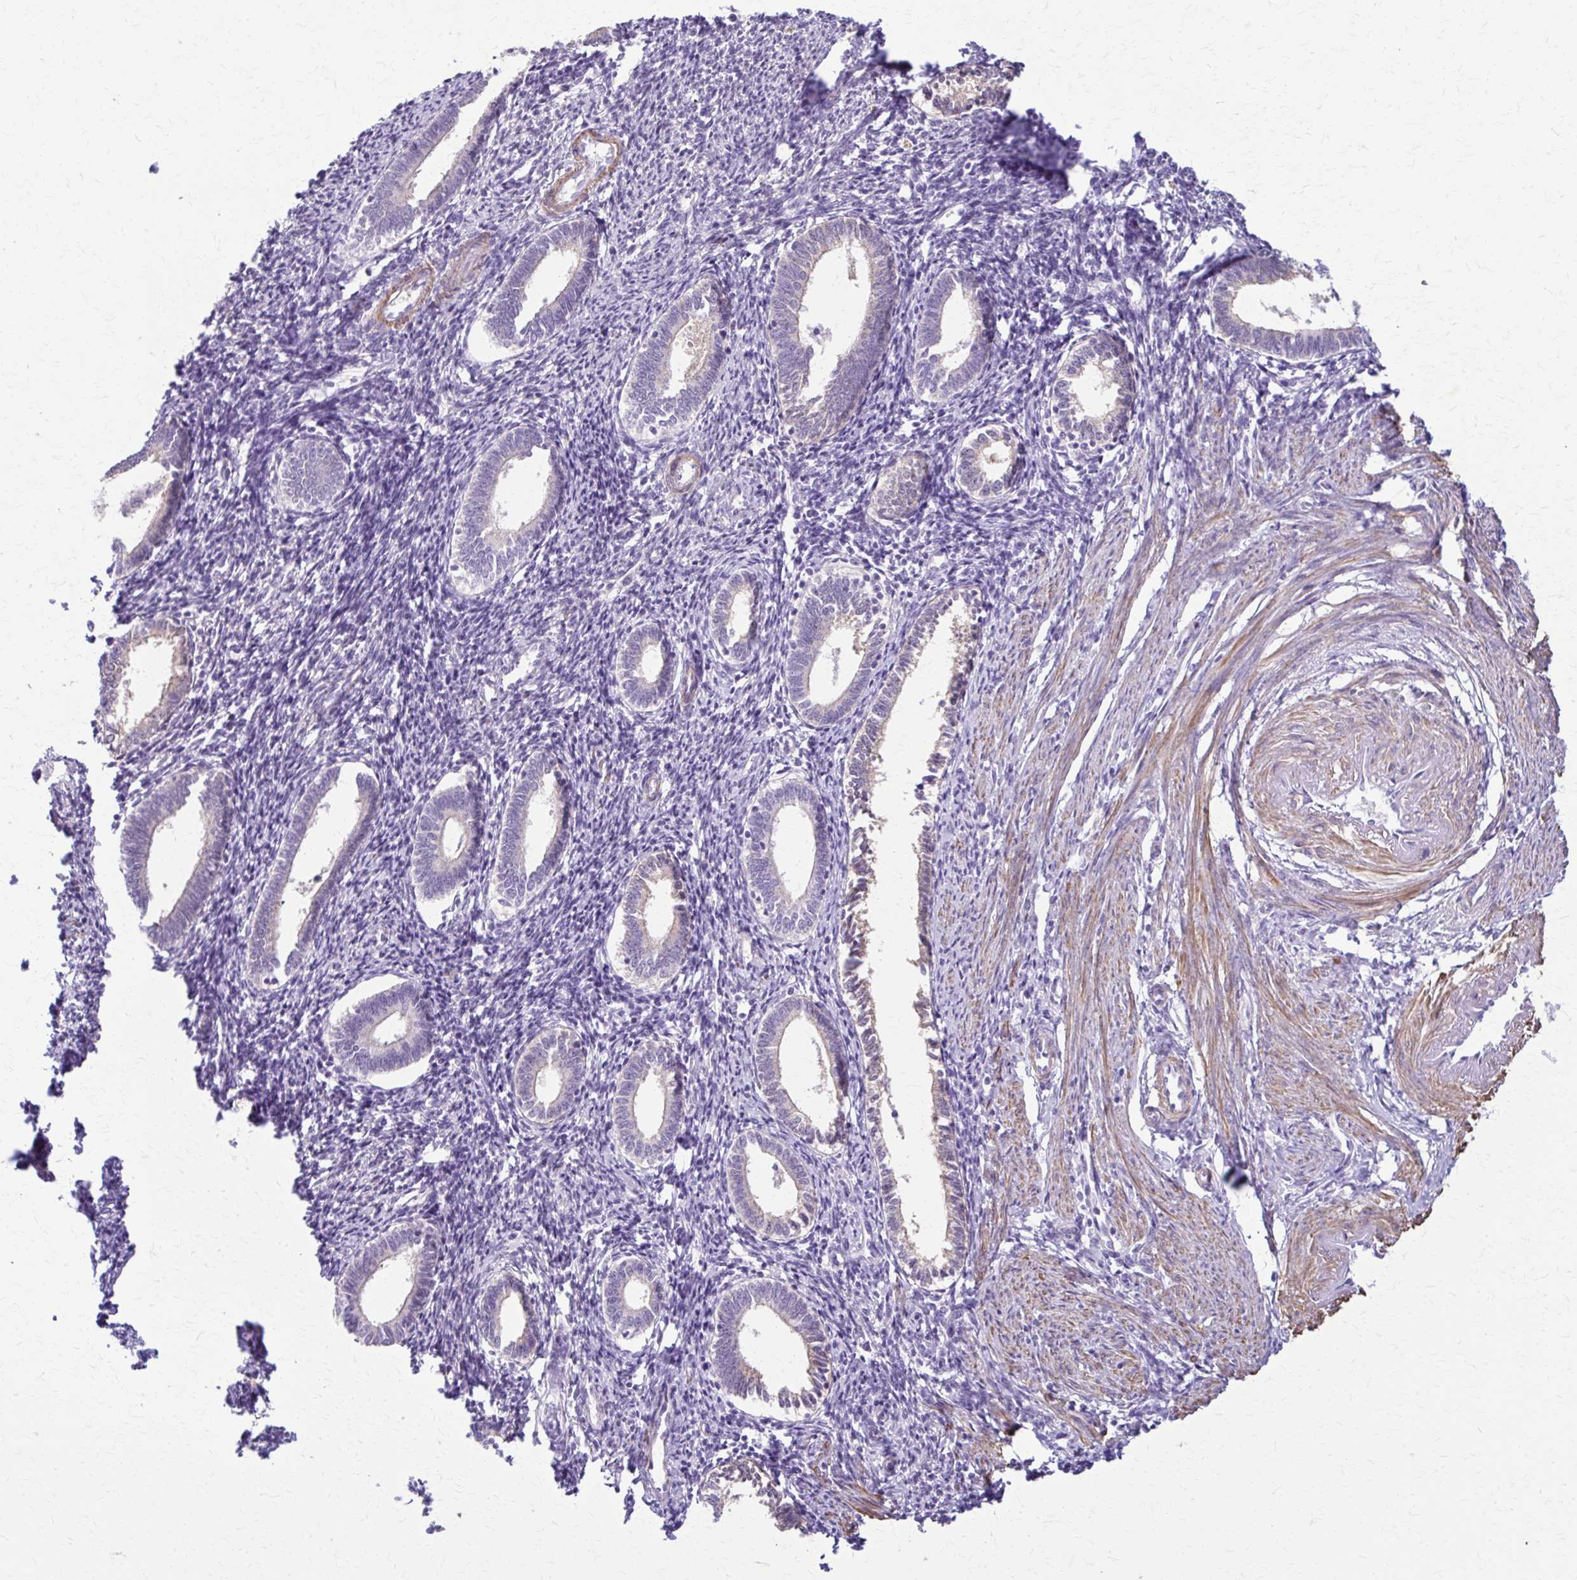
{"staining": {"intensity": "negative", "quantity": "none", "location": "none"}, "tissue": "endometrium", "cell_type": "Cells in endometrial stroma", "image_type": "normal", "snomed": [{"axis": "morphology", "description": "Normal tissue, NOS"}, {"axis": "topography", "description": "Endometrium"}], "caption": "Immunohistochemistry photomicrograph of normal endometrium: endometrium stained with DAB reveals no significant protein positivity in cells in endometrial stroma. (DAB (3,3'-diaminobenzidine) IHC, high magnification).", "gene": "DSP", "patient": {"sex": "female", "age": 41}}